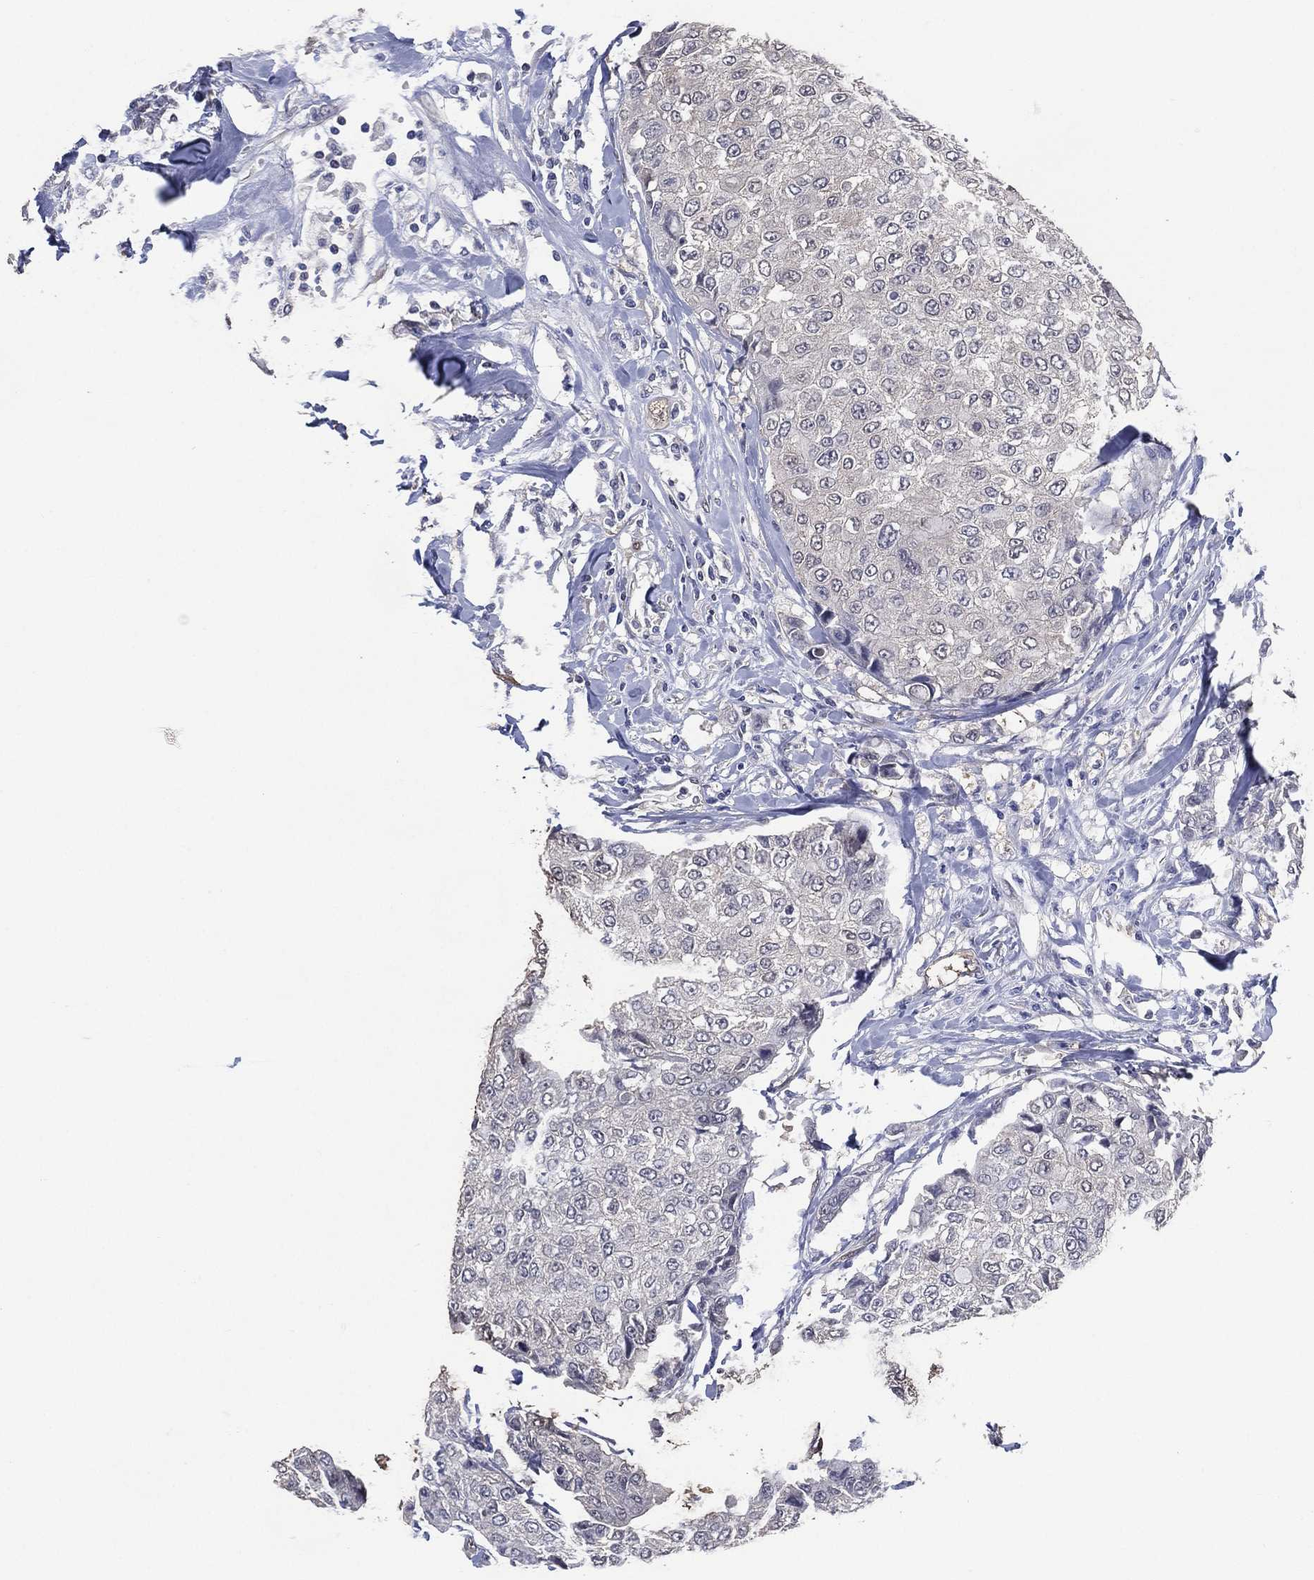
{"staining": {"intensity": "negative", "quantity": "none", "location": "none"}, "tissue": "breast cancer", "cell_type": "Tumor cells", "image_type": "cancer", "snomed": [{"axis": "morphology", "description": "Duct carcinoma"}, {"axis": "topography", "description": "Breast"}], "caption": "Immunohistochemistry (IHC) image of human breast intraductal carcinoma stained for a protein (brown), which displays no staining in tumor cells.", "gene": "AK1", "patient": {"sex": "female", "age": 27}}